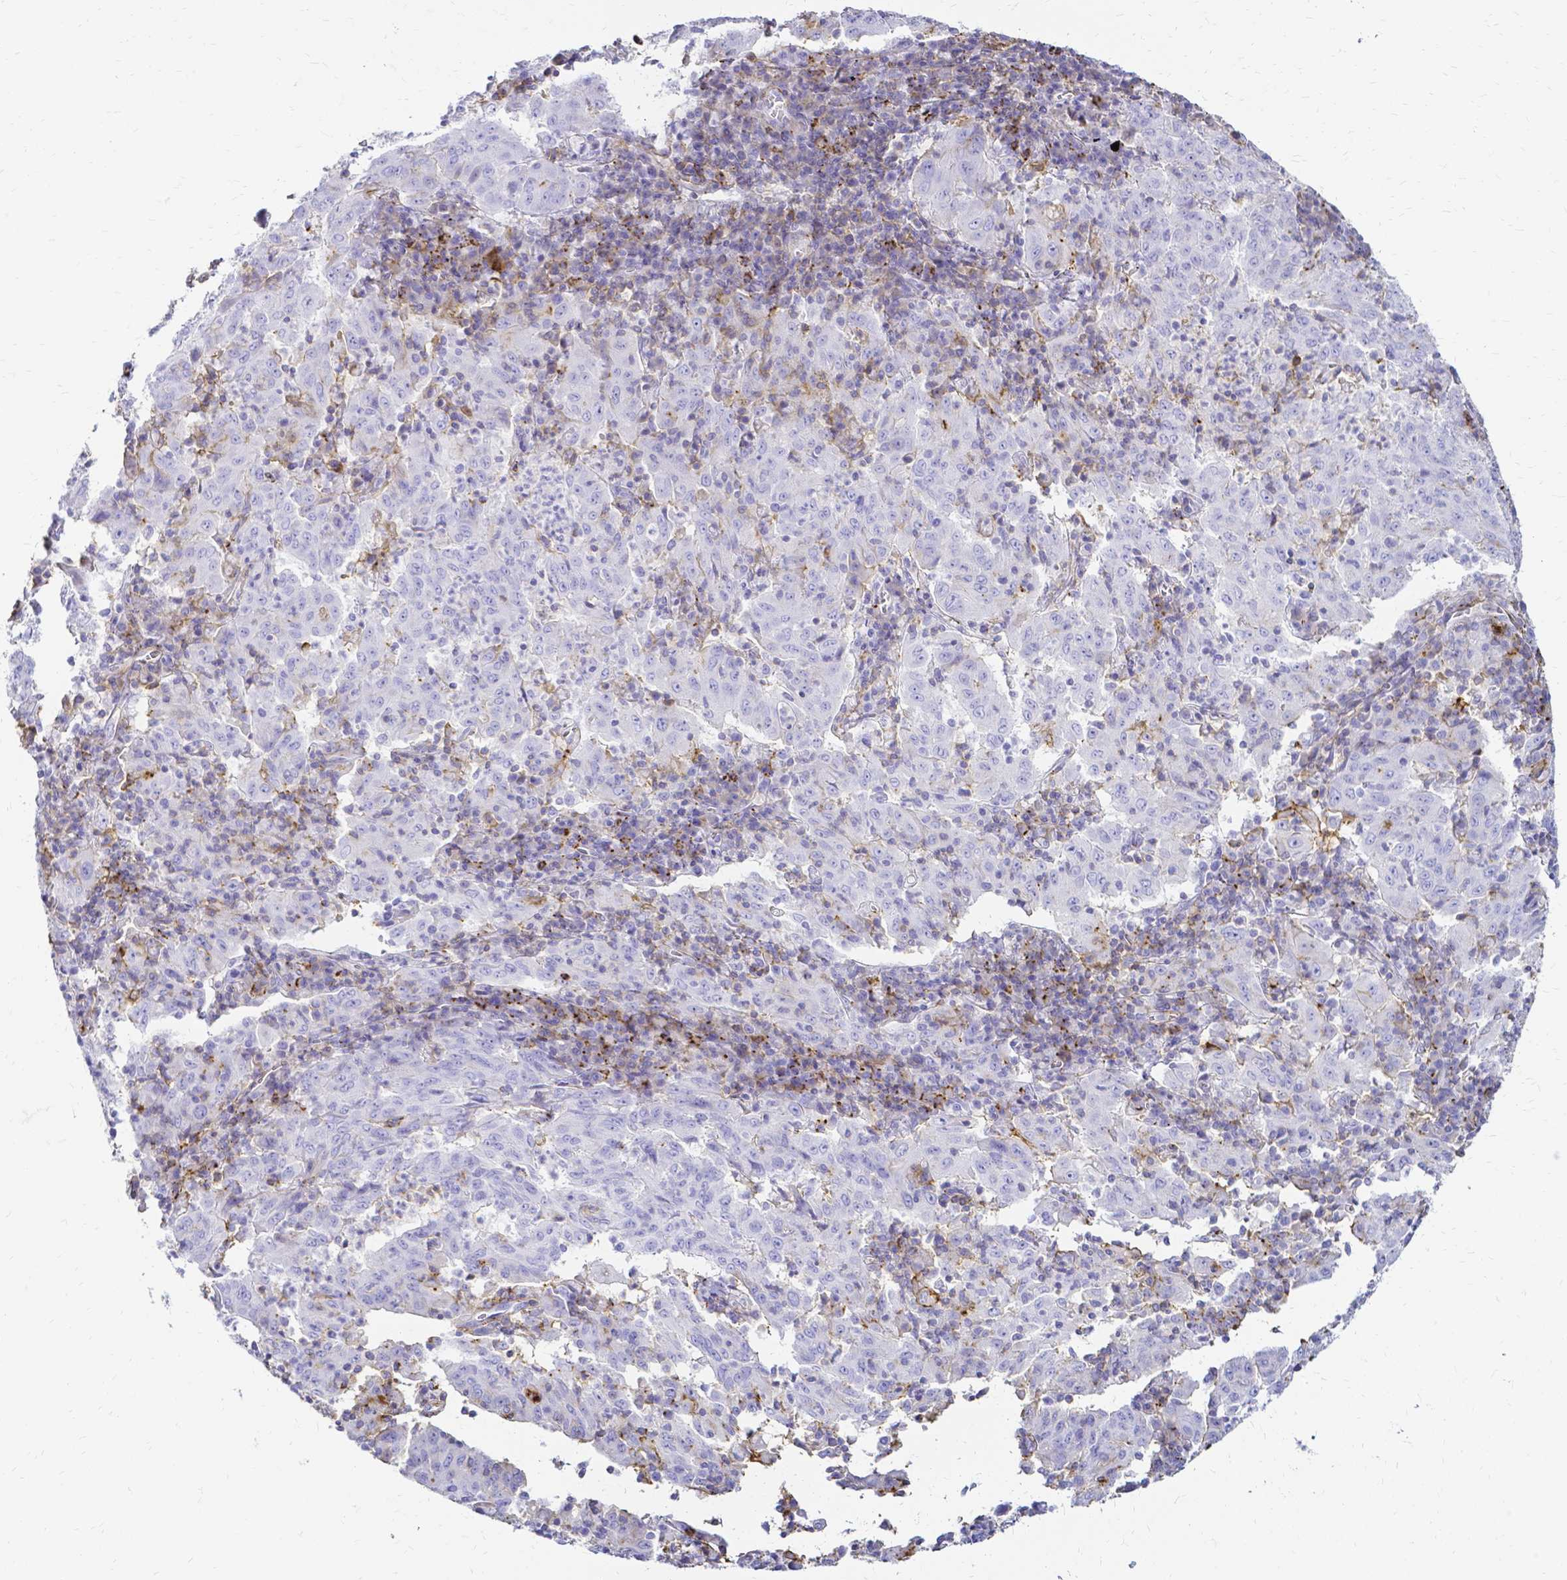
{"staining": {"intensity": "negative", "quantity": "none", "location": "none"}, "tissue": "pancreatic cancer", "cell_type": "Tumor cells", "image_type": "cancer", "snomed": [{"axis": "morphology", "description": "Adenocarcinoma, NOS"}, {"axis": "topography", "description": "Pancreas"}], "caption": "Tumor cells show no significant protein expression in pancreatic cancer. Nuclei are stained in blue.", "gene": "HSPA12A", "patient": {"sex": "male", "age": 63}}